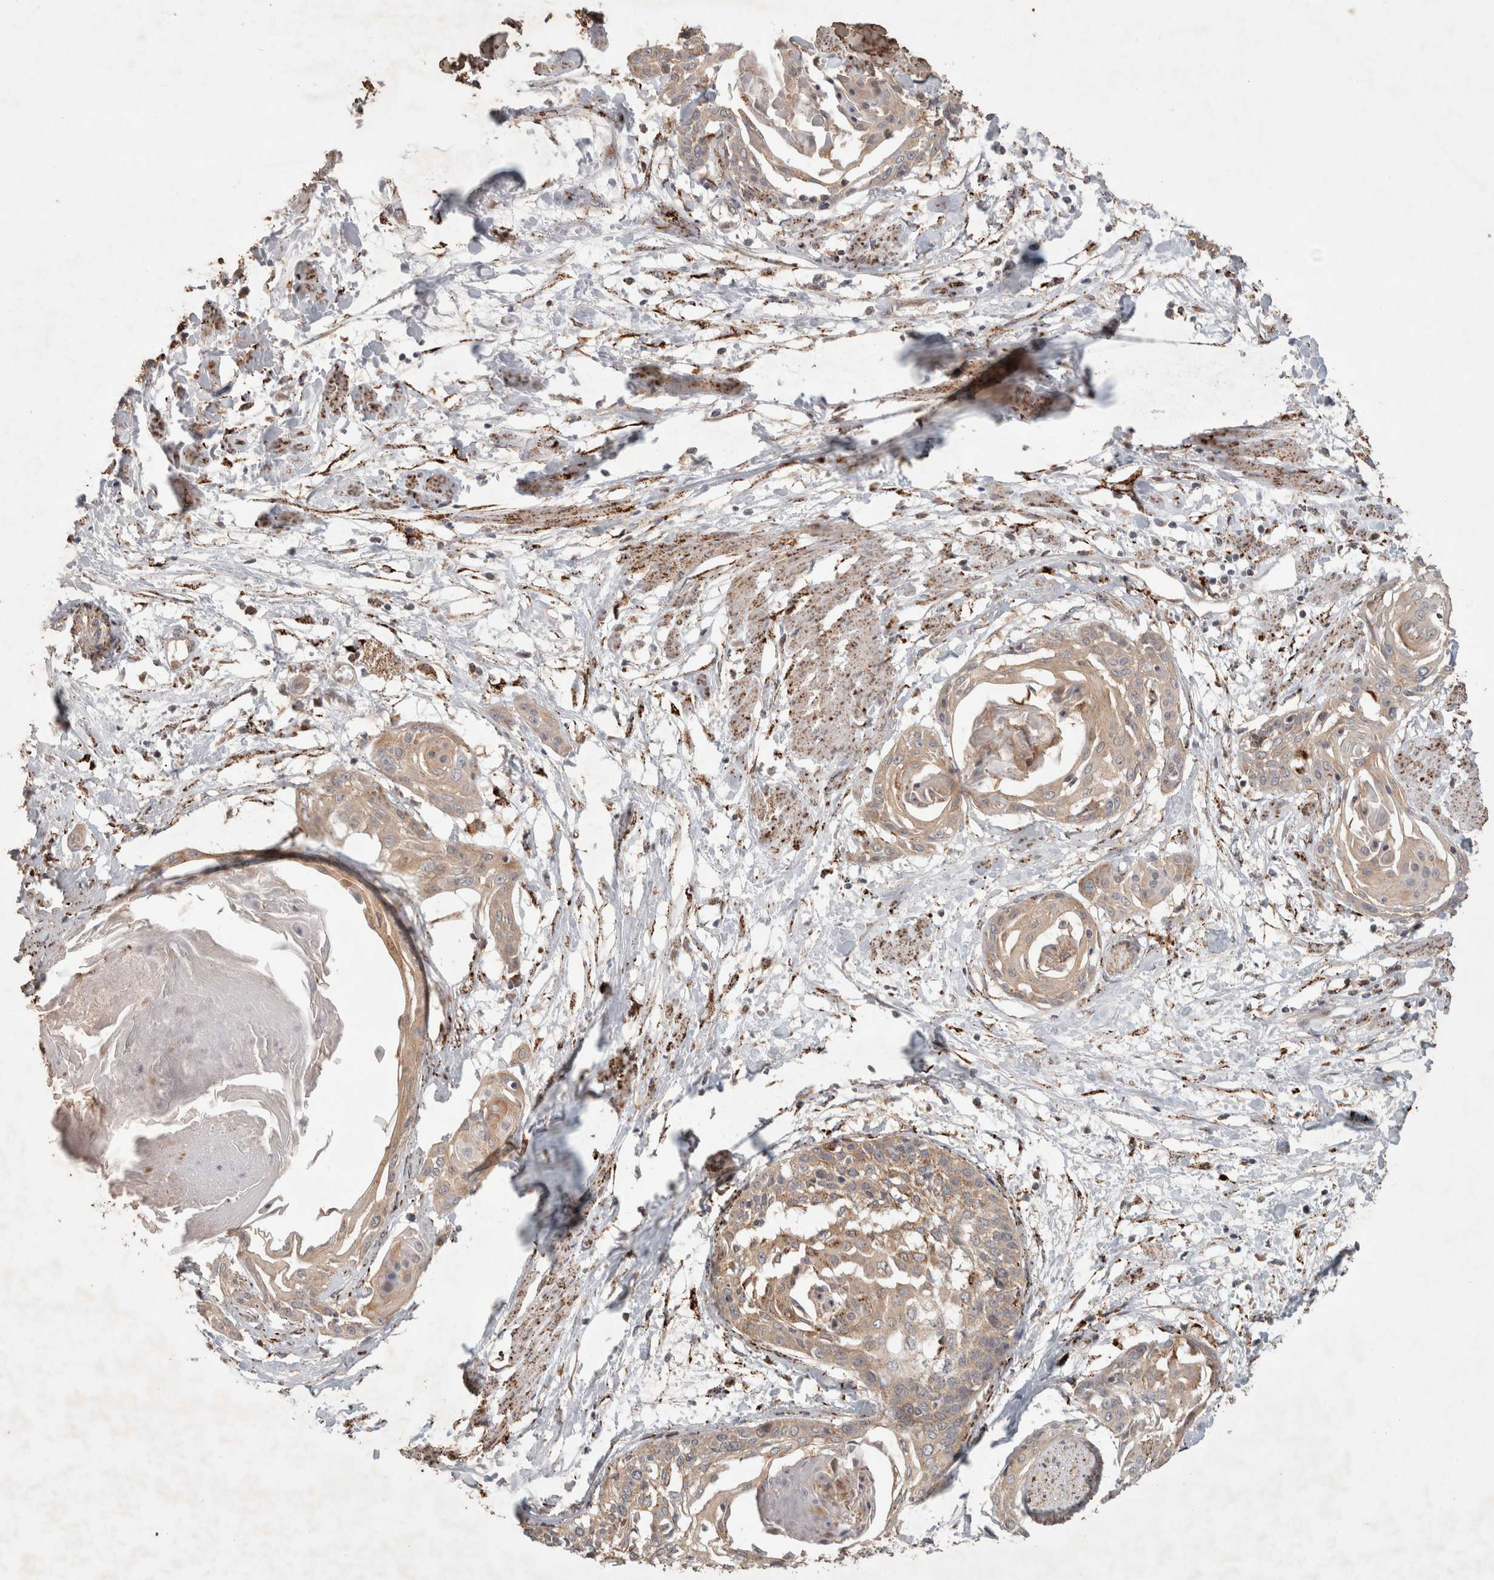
{"staining": {"intensity": "weak", "quantity": ">75%", "location": "cytoplasmic/membranous"}, "tissue": "cervical cancer", "cell_type": "Tumor cells", "image_type": "cancer", "snomed": [{"axis": "morphology", "description": "Squamous cell carcinoma, NOS"}, {"axis": "topography", "description": "Cervix"}], "caption": "Immunohistochemical staining of cervical cancer (squamous cell carcinoma) shows low levels of weak cytoplasmic/membranous protein positivity in about >75% of tumor cells. The staining is performed using DAB brown chromogen to label protein expression. The nuclei are counter-stained blue using hematoxylin.", "gene": "HROB", "patient": {"sex": "female", "age": 57}}